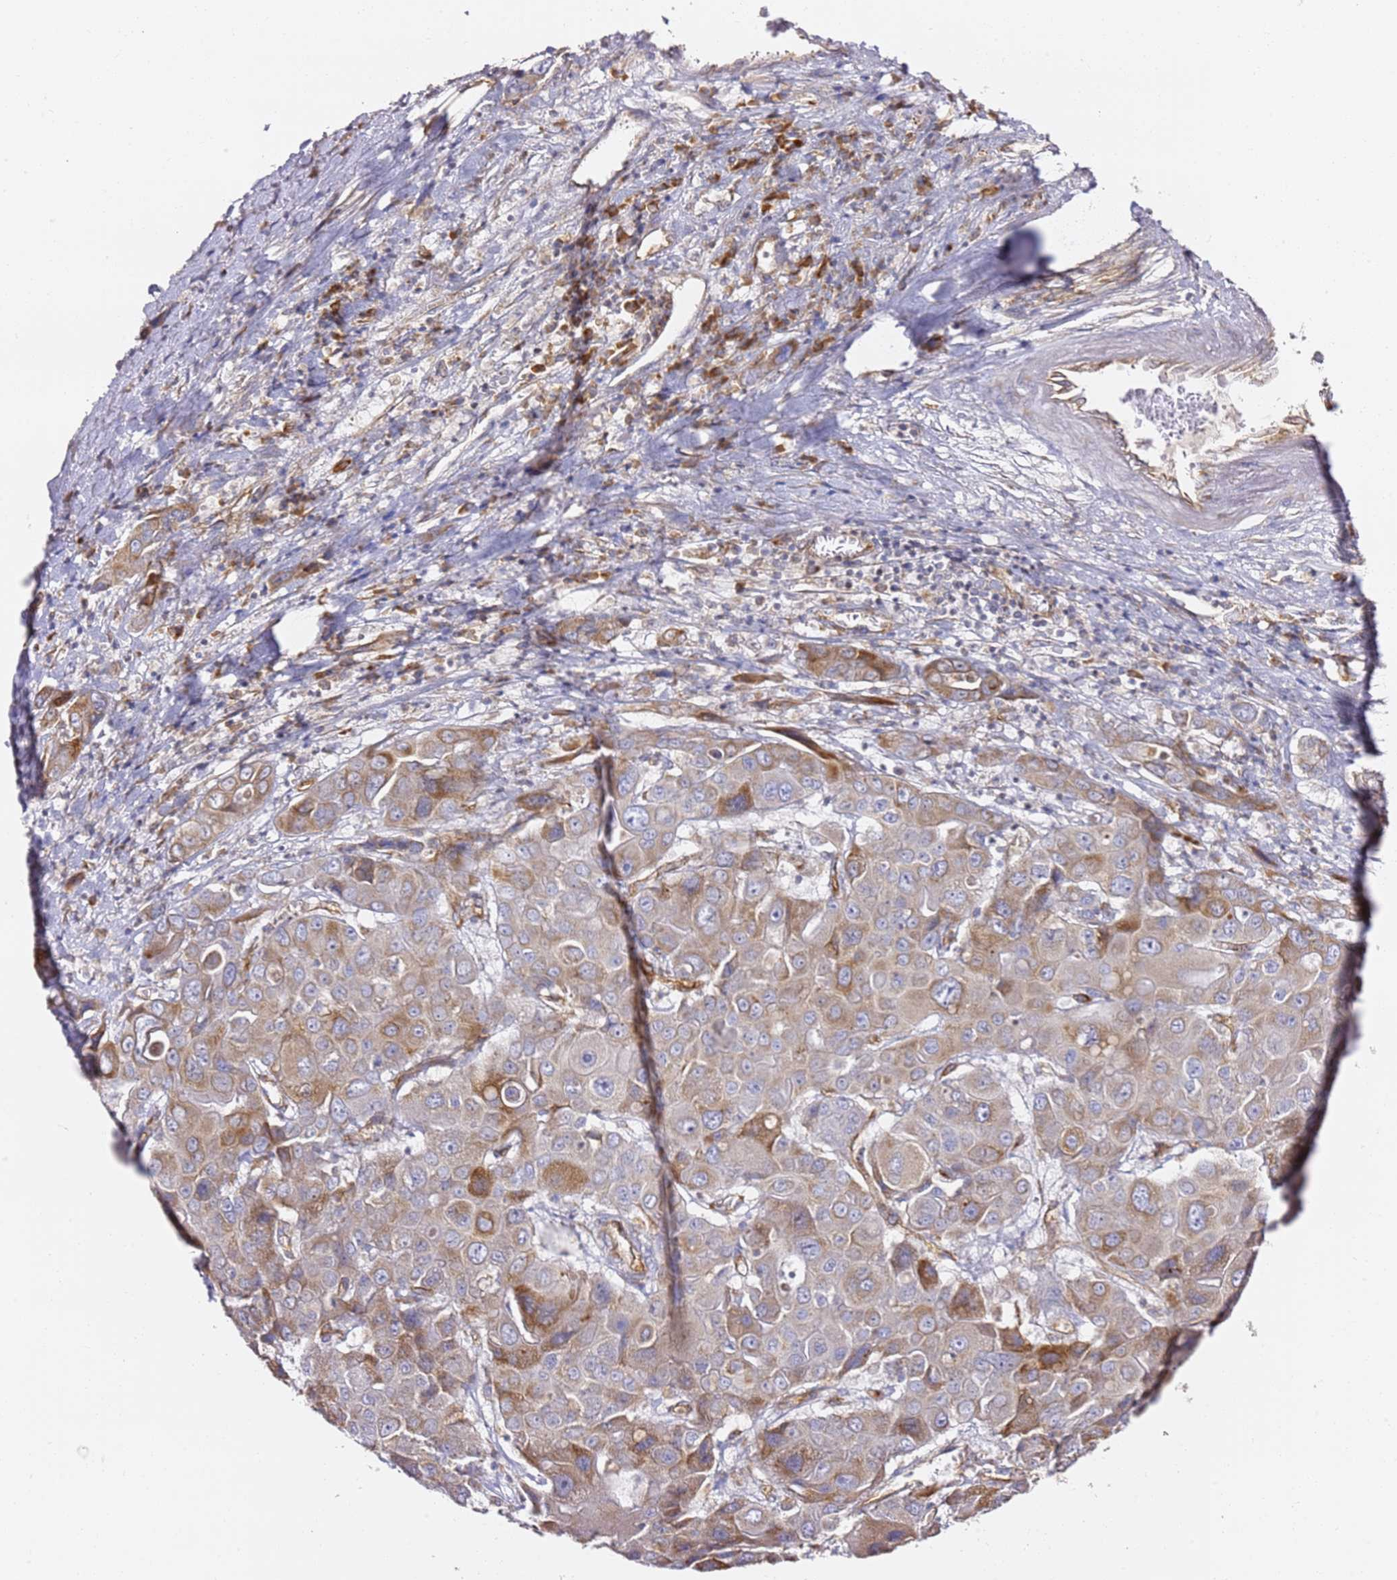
{"staining": {"intensity": "moderate", "quantity": "<25%", "location": "cytoplasmic/membranous"}, "tissue": "liver cancer", "cell_type": "Tumor cells", "image_type": "cancer", "snomed": [{"axis": "morphology", "description": "Cholangiocarcinoma"}, {"axis": "topography", "description": "Liver"}], "caption": "Brown immunohistochemical staining in human cholangiocarcinoma (liver) exhibits moderate cytoplasmic/membranous staining in approximately <25% of tumor cells.", "gene": "KIF7", "patient": {"sex": "male", "age": 67}}